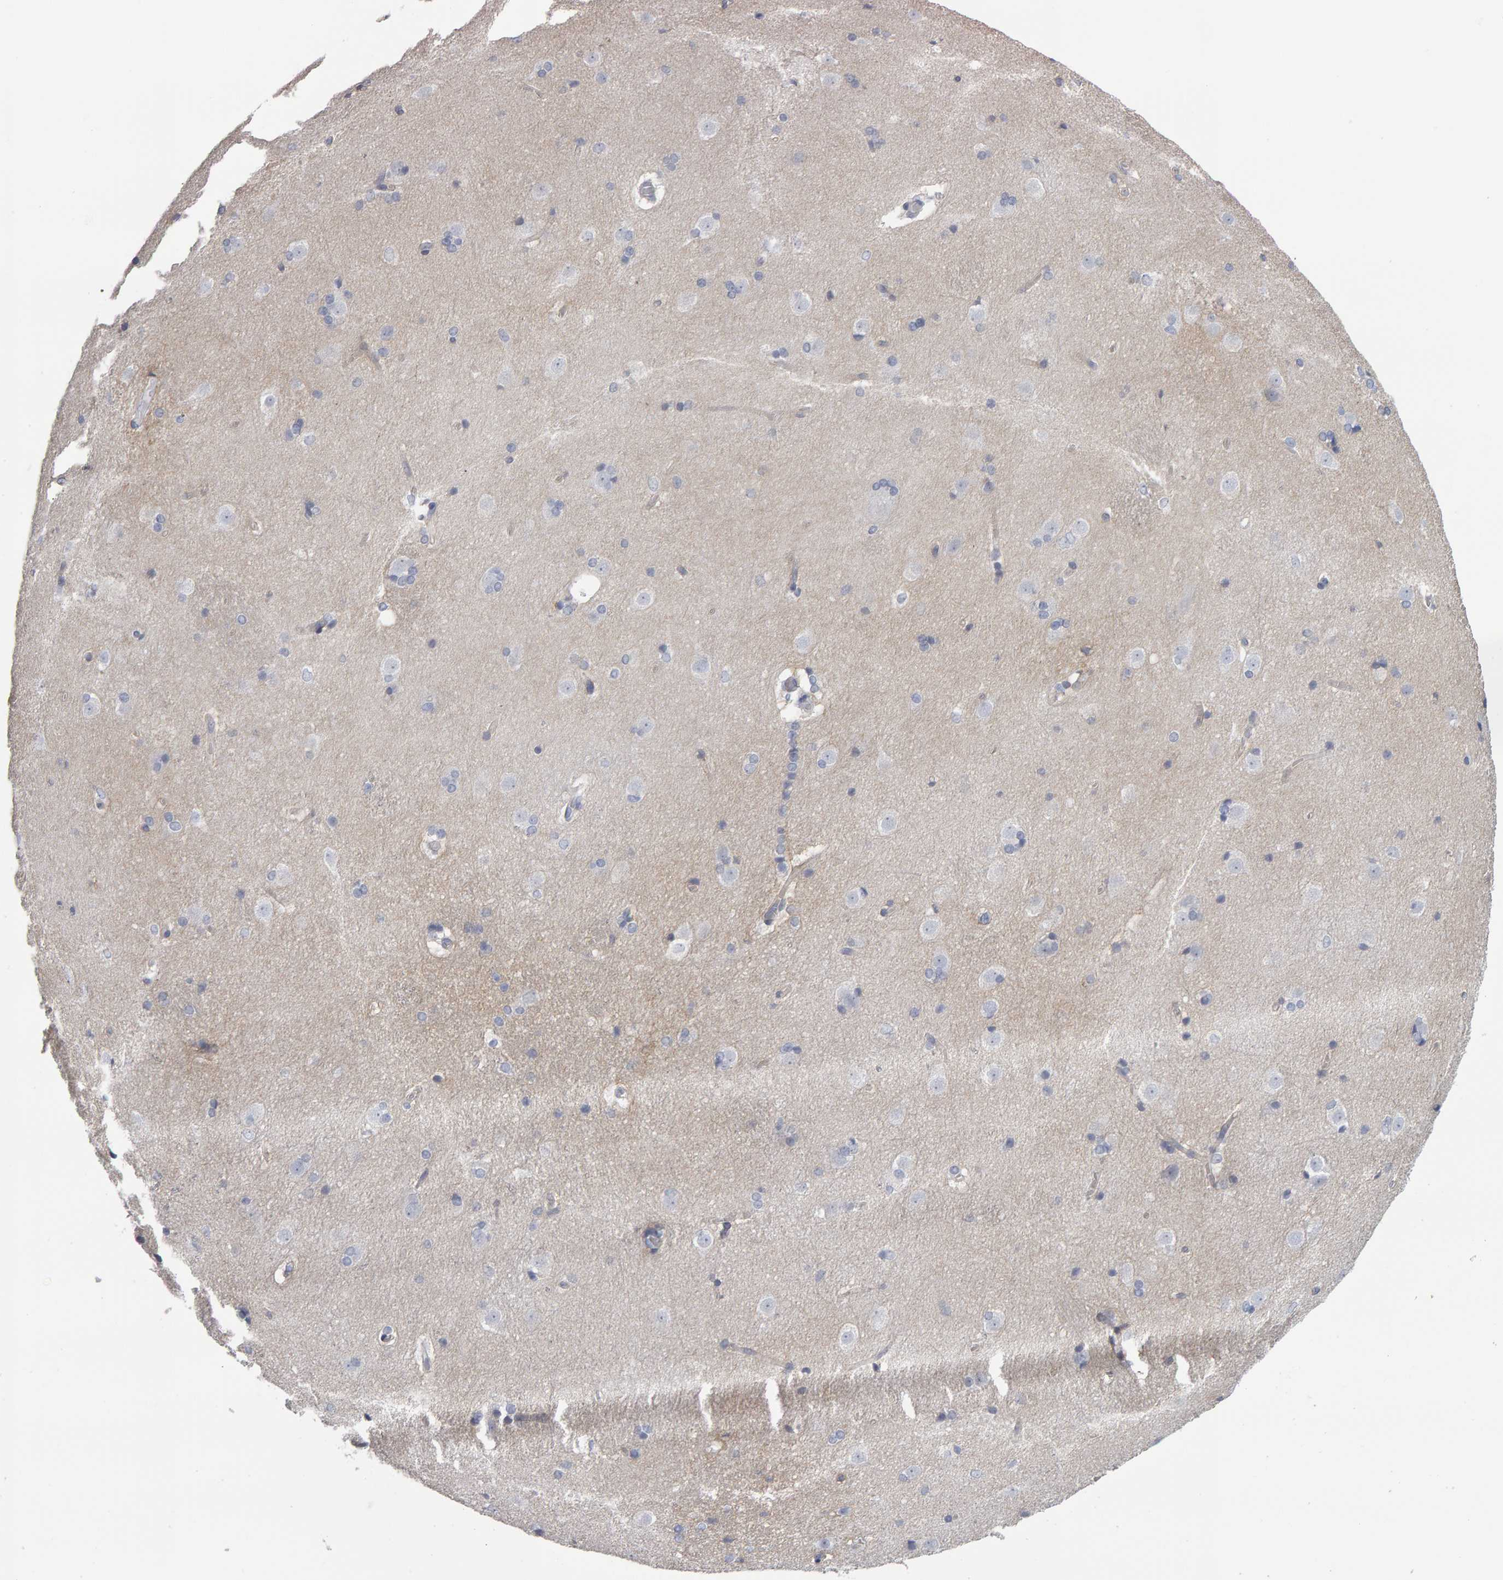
{"staining": {"intensity": "negative", "quantity": "none", "location": "none"}, "tissue": "caudate", "cell_type": "Glial cells", "image_type": "normal", "snomed": [{"axis": "morphology", "description": "Normal tissue, NOS"}, {"axis": "topography", "description": "Lateral ventricle wall"}], "caption": "IHC micrograph of benign caudate: human caudate stained with DAB (3,3'-diaminobenzidine) displays no significant protein staining in glial cells.", "gene": "CD38", "patient": {"sex": "female", "age": 19}}